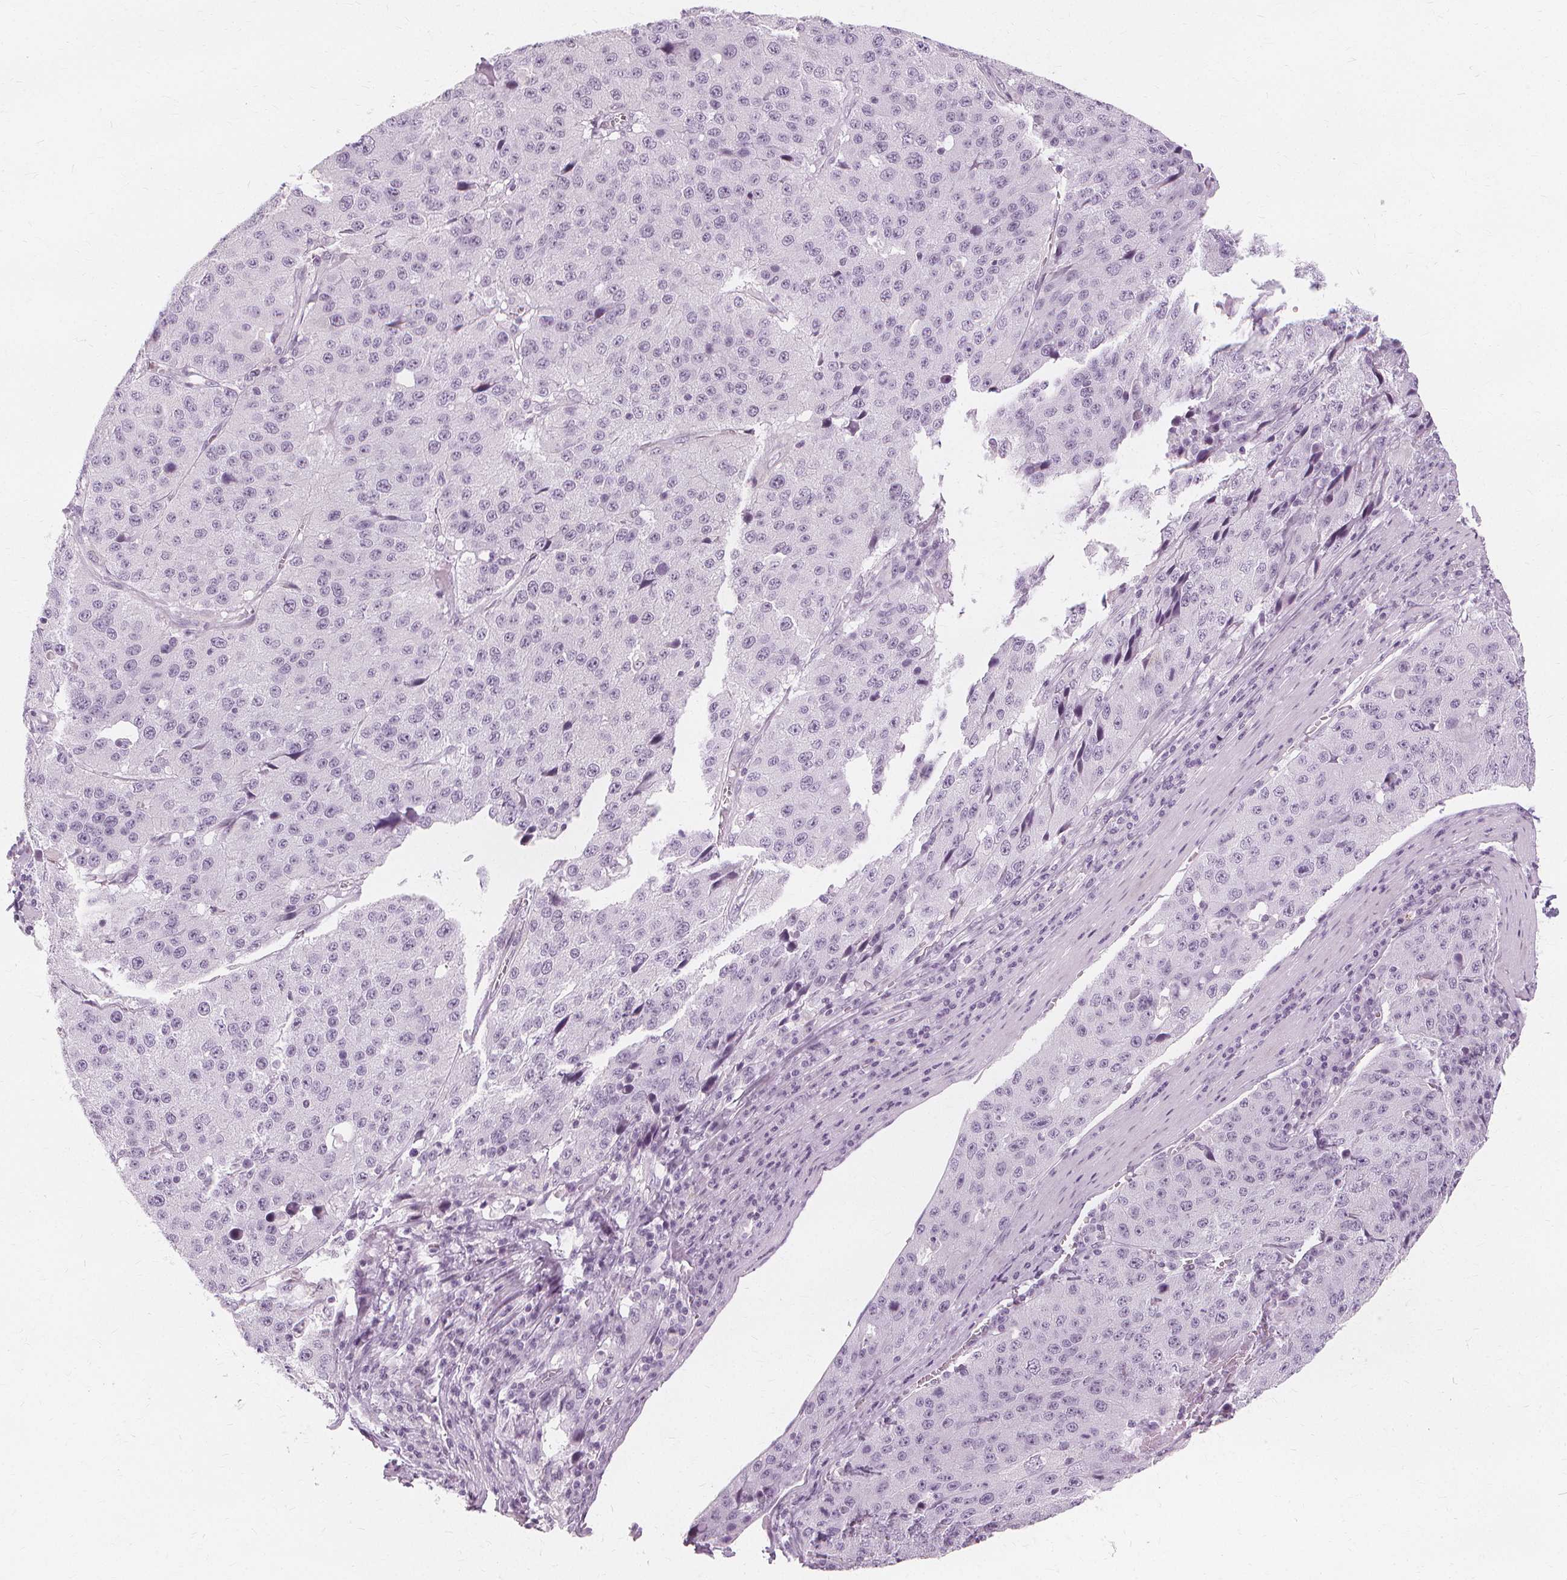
{"staining": {"intensity": "negative", "quantity": "none", "location": "none"}, "tissue": "stomach cancer", "cell_type": "Tumor cells", "image_type": "cancer", "snomed": [{"axis": "morphology", "description": "Adenocarcinoma, NOS"}, {"axis": "topography", "description": "Stomach"}], "caption": "DAB (3,3'-diaminobenzidine) immunohistochemical staining of stomach cancer (adenocarcinoma) exhibits no significant staining in tumor cells.", "gene": "TFF1", "patient": {"sex": "male", "age": 71}}